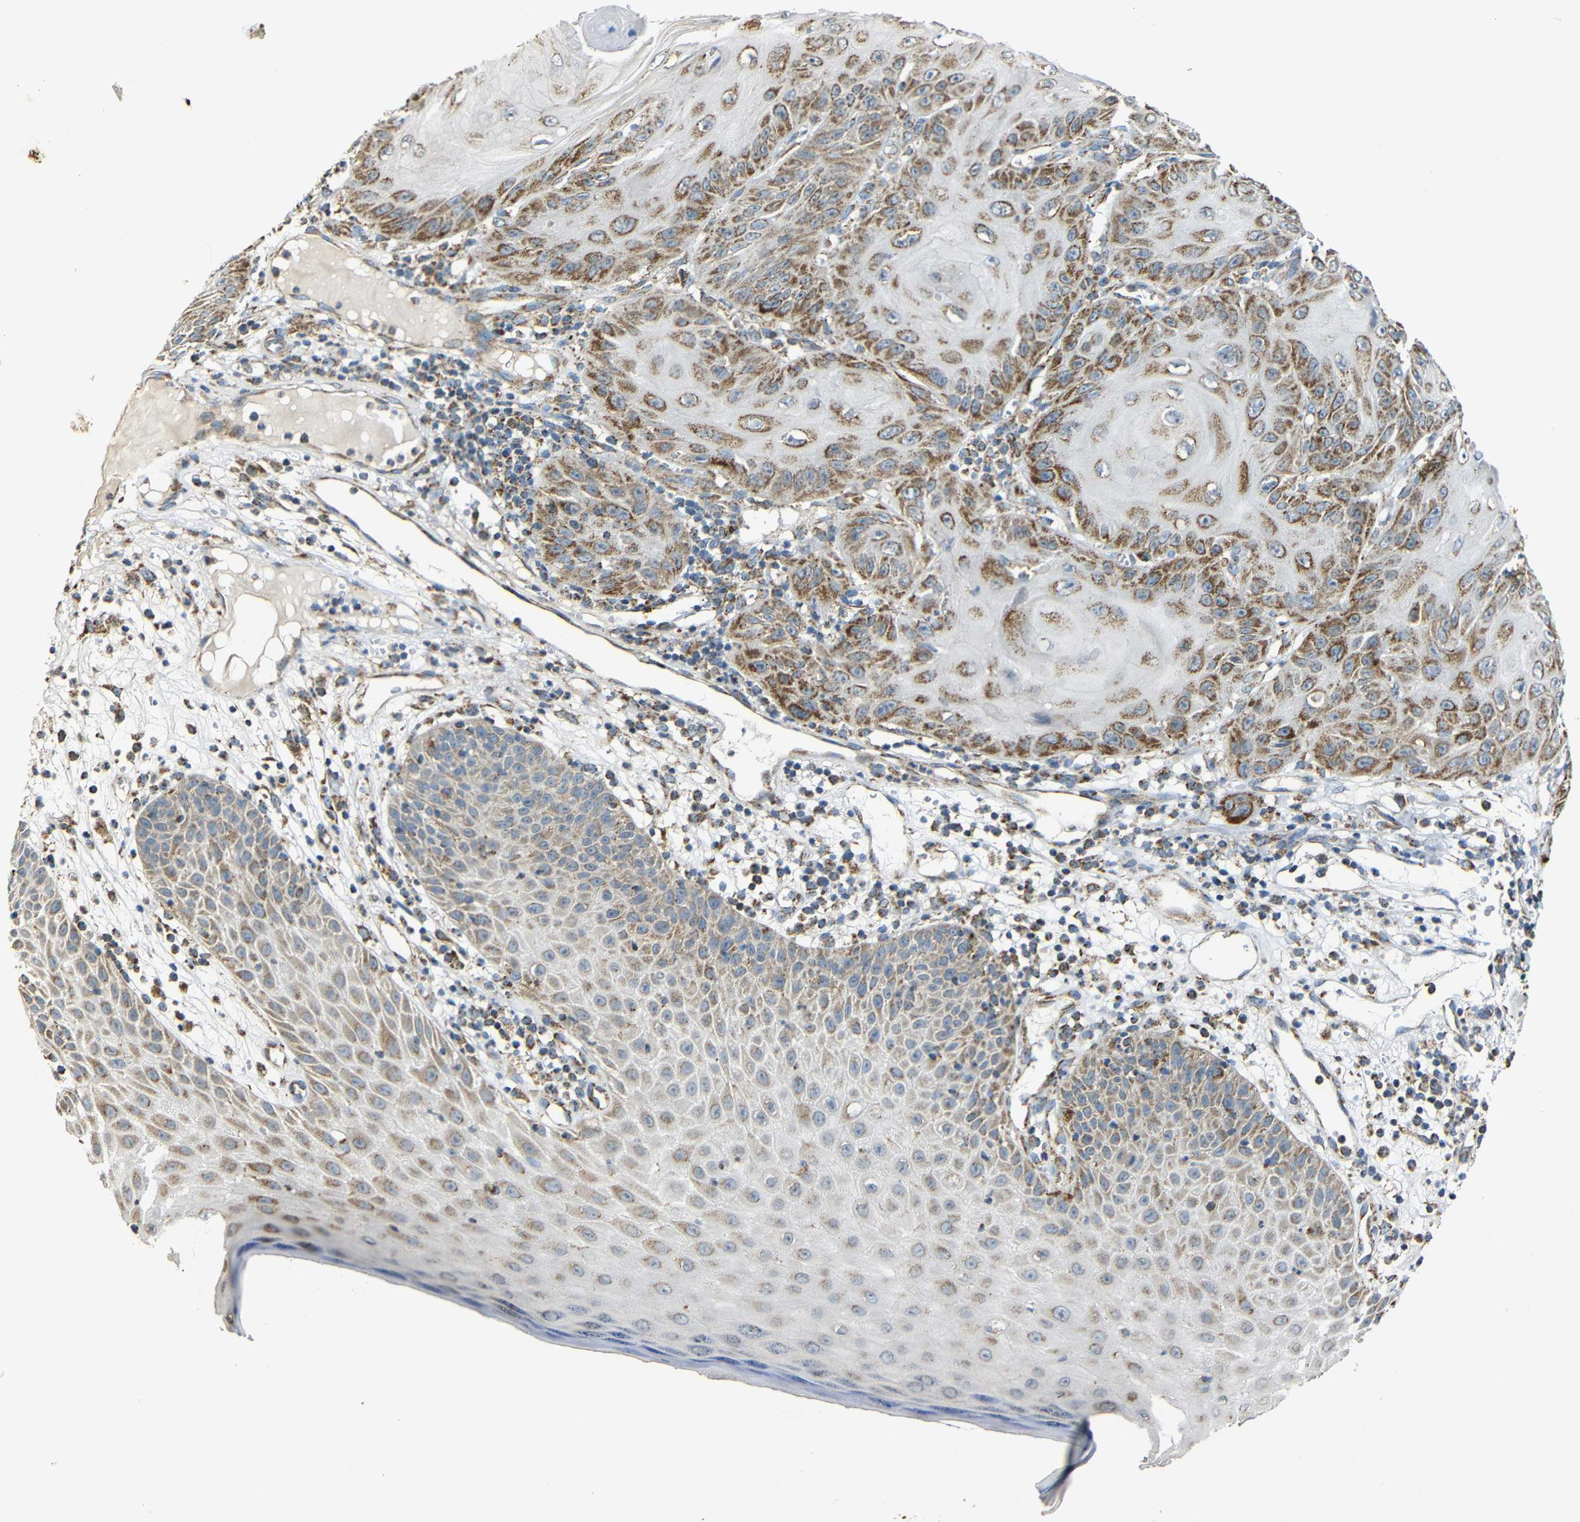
{"staining": {"intensity": "moderate", "quantity": ">75%", "location": "cytoplasmic/membranous"}, "tissue": "skin cancer", "cell_type": "Tumor cells", "image_type": "cancer", "snomed": [{"axis": "morphology", "description": "Squamous cell carcinoma, NOS"}, {"axis": "topography", "description": "Skin"}], "caption": "Human skin cancer stained with a brown dye reveals moderate cytoplasmic/membranous positive expression in about >75% of tumor cells.", "gene": "NR3C2", "patient": {"sex": "female", "age": 78}}